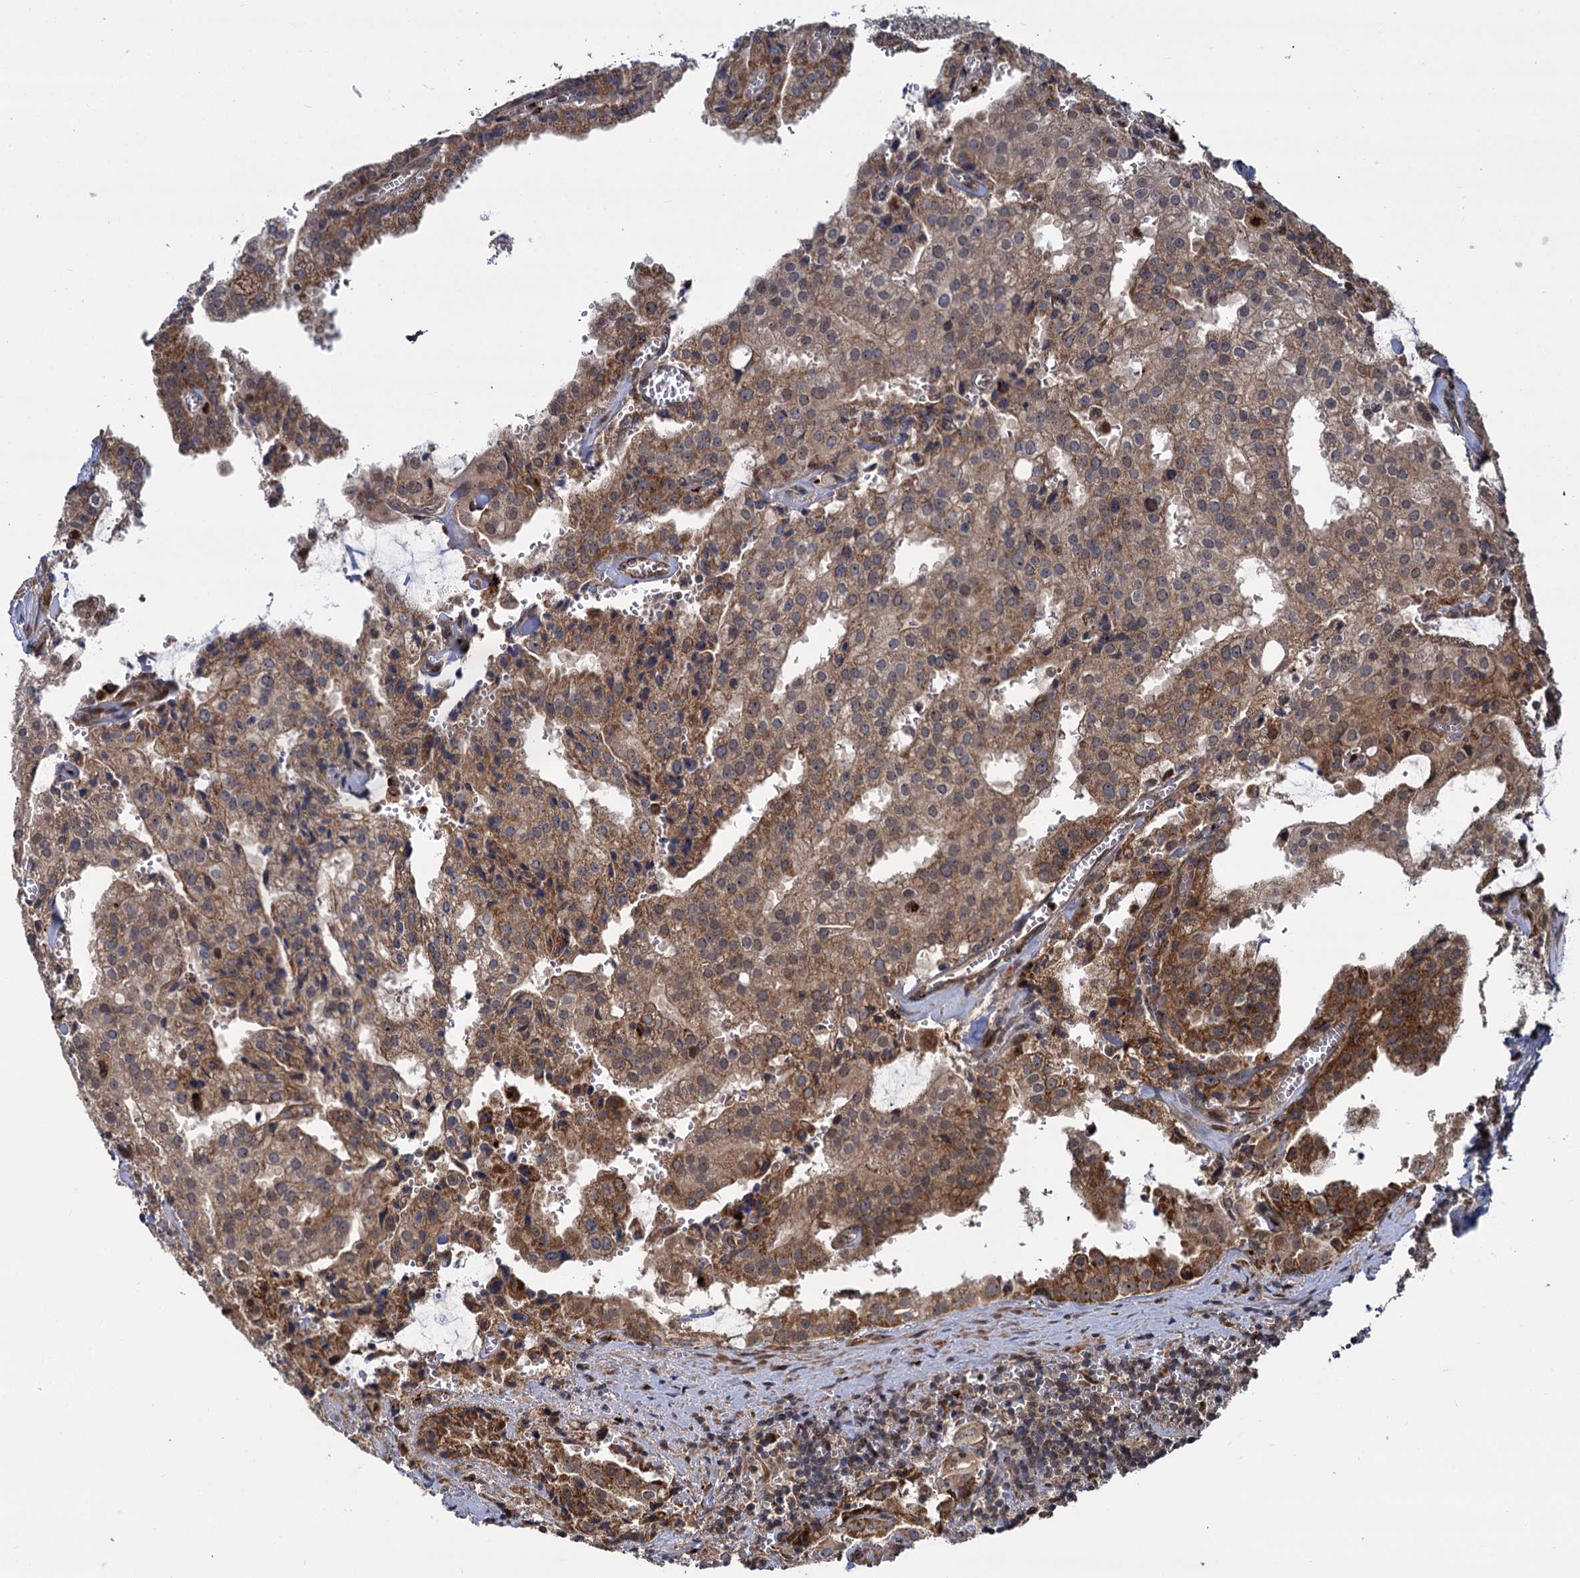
{"staining": {"intensity": "moderate", "quantity": ">75%", "location": "cytoplasmic/membranous"}, "tissue": "prostate cancer", "cell_type": "Tumor cells", "image_type": "cancer", "snomed": [{"axis": "morphology", "description": "Adenocarcinoma, High grade"}, {"axis": "topography", "description": "Prostate"}], "caption": "Prostate adenocarcinoma (high-grade) tissue demonstrates moderate cytoplasmic/membranous staining in about >75% of tumor cells", "gene": "GAL3ST4", "patient": {"sex": "male", "age": 68}}